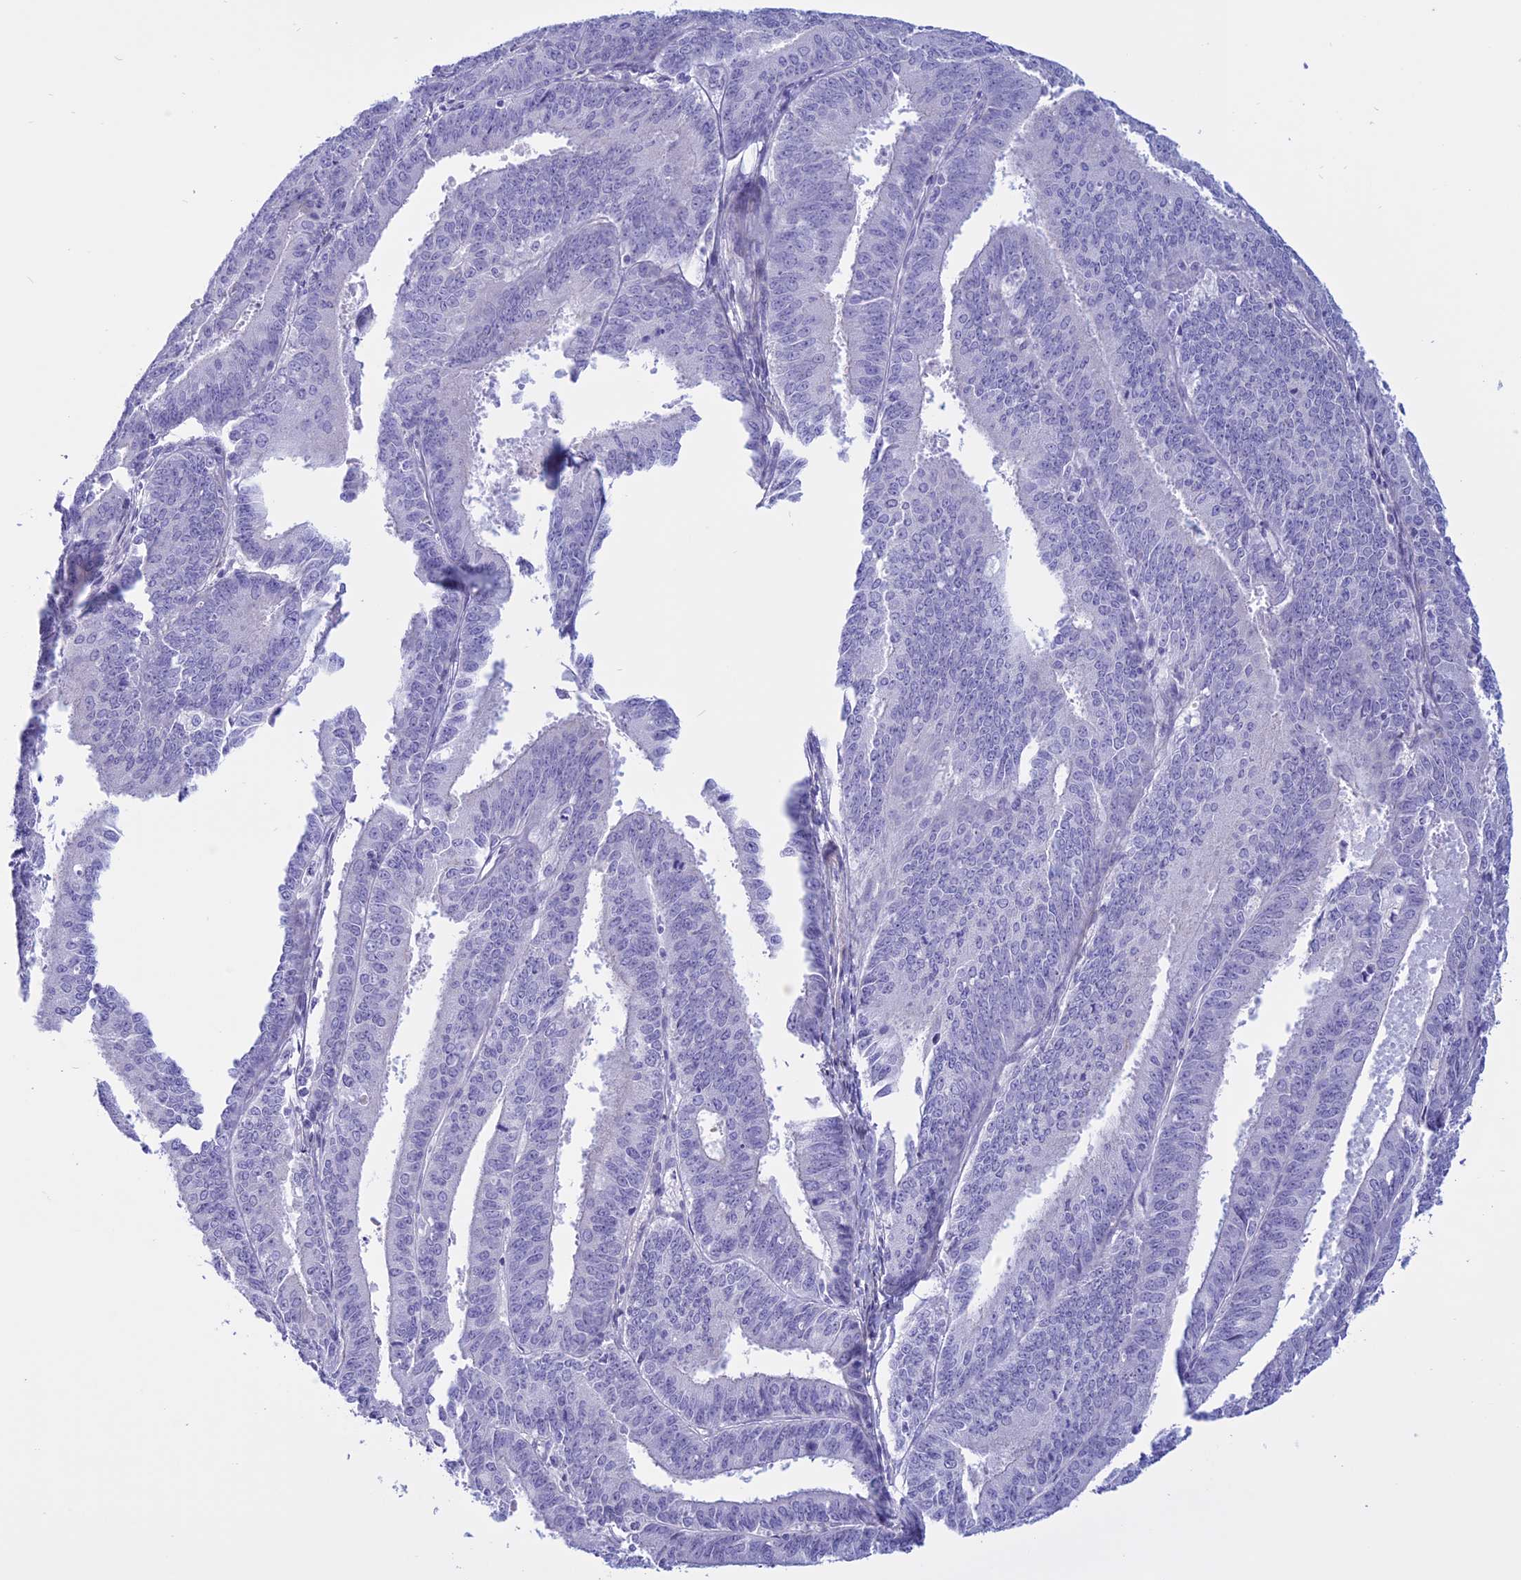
{"staining": {"intensity": "negative", "quantity": "none", "location": "none"}, "tissue": "endometrial cancer", "cell_type": "Tumor cells", "image_type": "cancer", "snomed": [{"axis": "morphology", "description": "Adenocarcinoma, NOS"}, {"axis": "topography", "description": "Endometrium"}], "caption": "Immunohistochemistry of endometrial adenocarcinoma reveals no positivity in tumor cells.", "gene": "SPHKAP", "patient": {"sex": "female", "age": 73}}